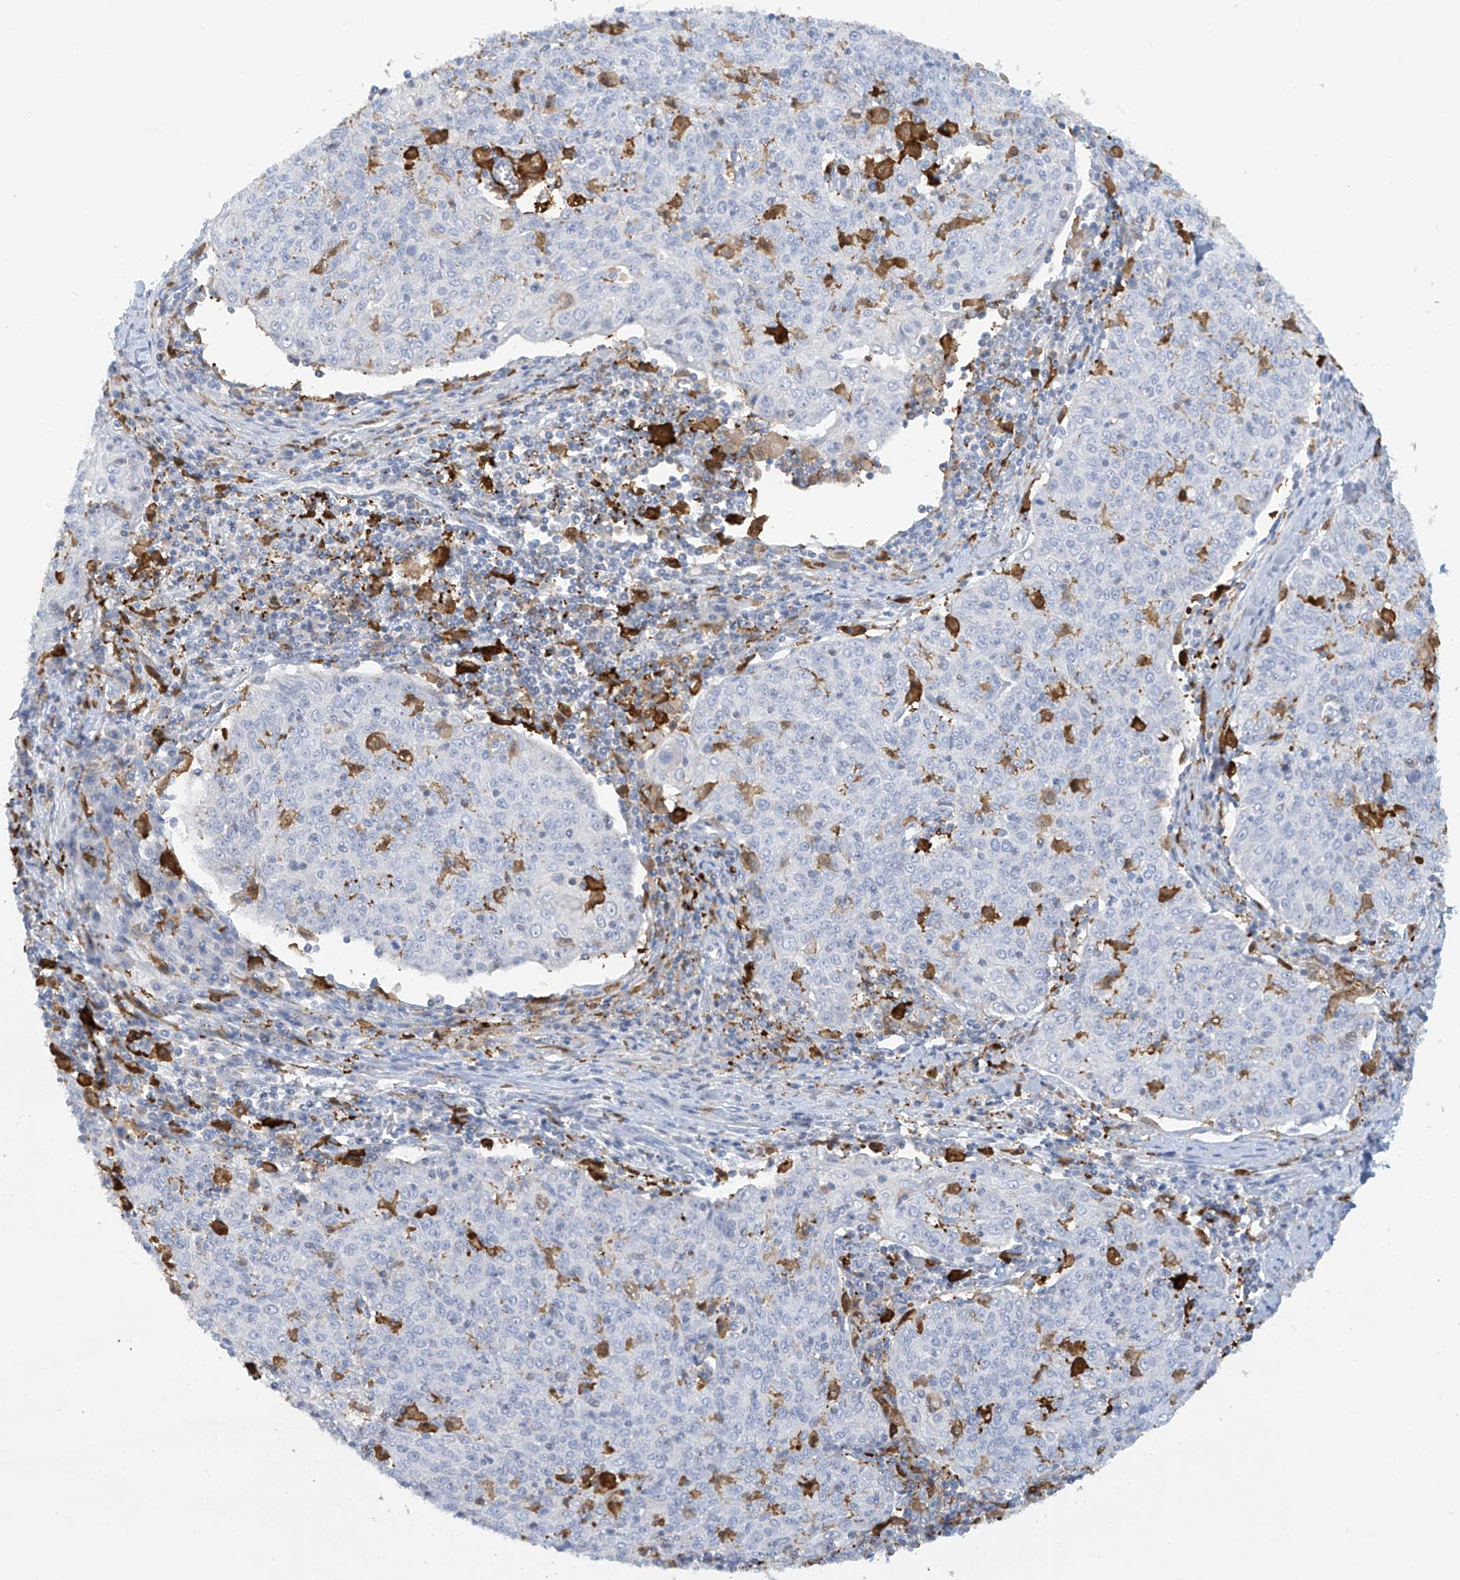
{"staining": {"intensity": "negative", "quantity": "none", "location": "none"}, "tissue": "cervical cancer", "cell_type": "Tumor cells", "image_type": "cancer", "snomed": [{"axis": "morphology", "description": "Squamous cell carcinoma, NOS"}, {"axis": "topography", "description": "Cervix"}], "caption": "Immunohistochemical staining of human cervical cancer (squamous cell carcinoma) exhibits no significant positivity in tumor cells.", "gene": "TRMT2B", "patient": {"sex": "female", "age": 48}}